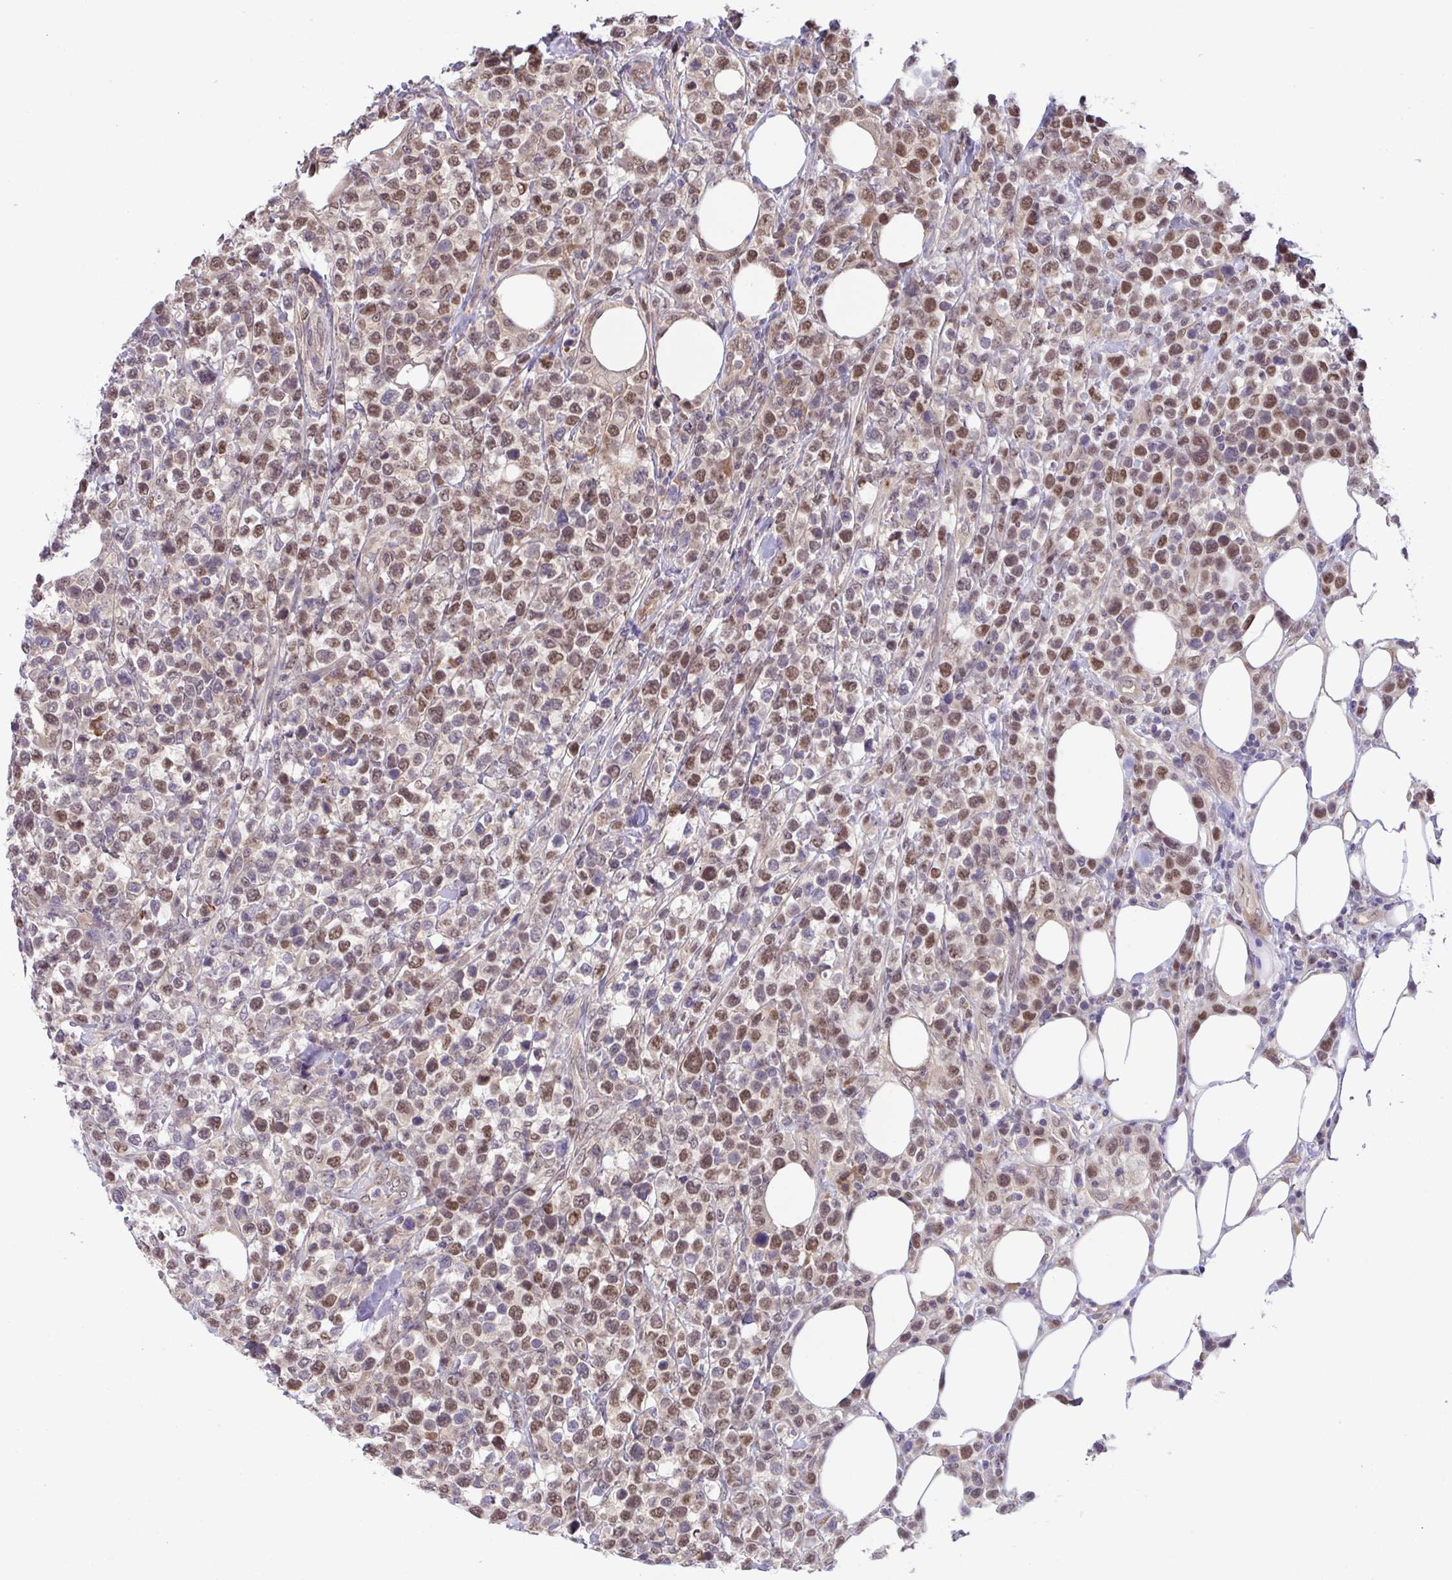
{"staining": {"intensity": "moderate", "quantity": ">75%", "location": "nuclear"}, "tissue": "lymphoma", "cell_type": "Tumor cells", "image_type": "cancer", "snomed": [{"axis": "morphology", "description": "Malignant lymphoma, non-Hodgkin's type, High grade"}, {"axis": "topography", "description": "Soft tissue"}], "caption": "This is an image of immunohistochemistry (IHC) staining of lymphoma, which shows moderate positivity in the nuclear of tumor cells.", "gene": "ZNF444", "patient": {"sex": "female", "age": 56}}